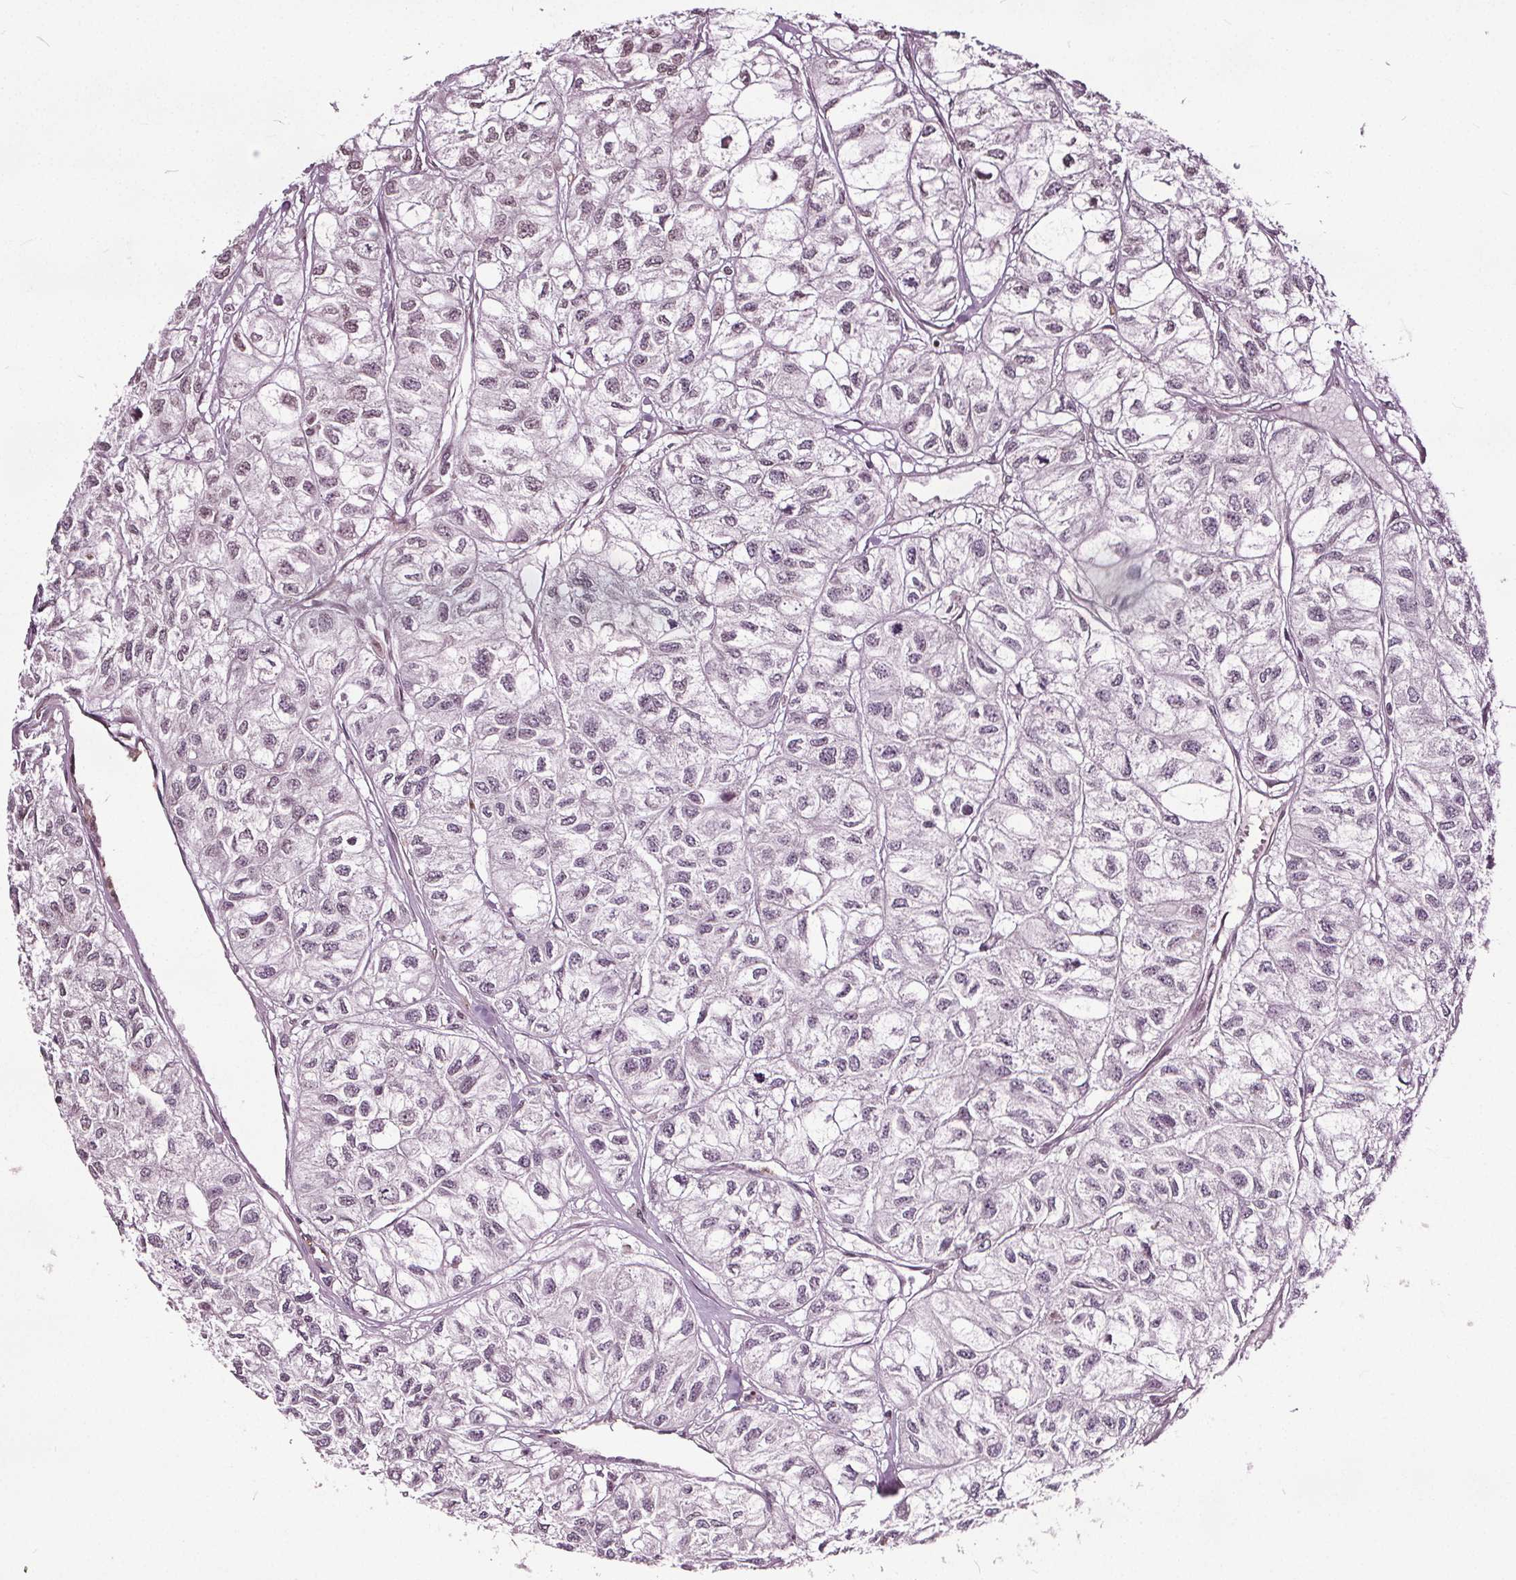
{"staining": {"intensity": "negative", "quantity": "none", "location": "none"}, "tissue": "renal cancer", "cell_type": "Tumor cells", "image_type": "cancer", "snomed": [{"axis": "morphology", "description": "Adenocarcinoma, NOS"}, {"axis": "topography", "description": "Kidney"}], "caption": "Tumor cells show no significant positivity in renal cancer.", "gene": "TTC39C", "patient": {"sex": "male", "age": 56}}